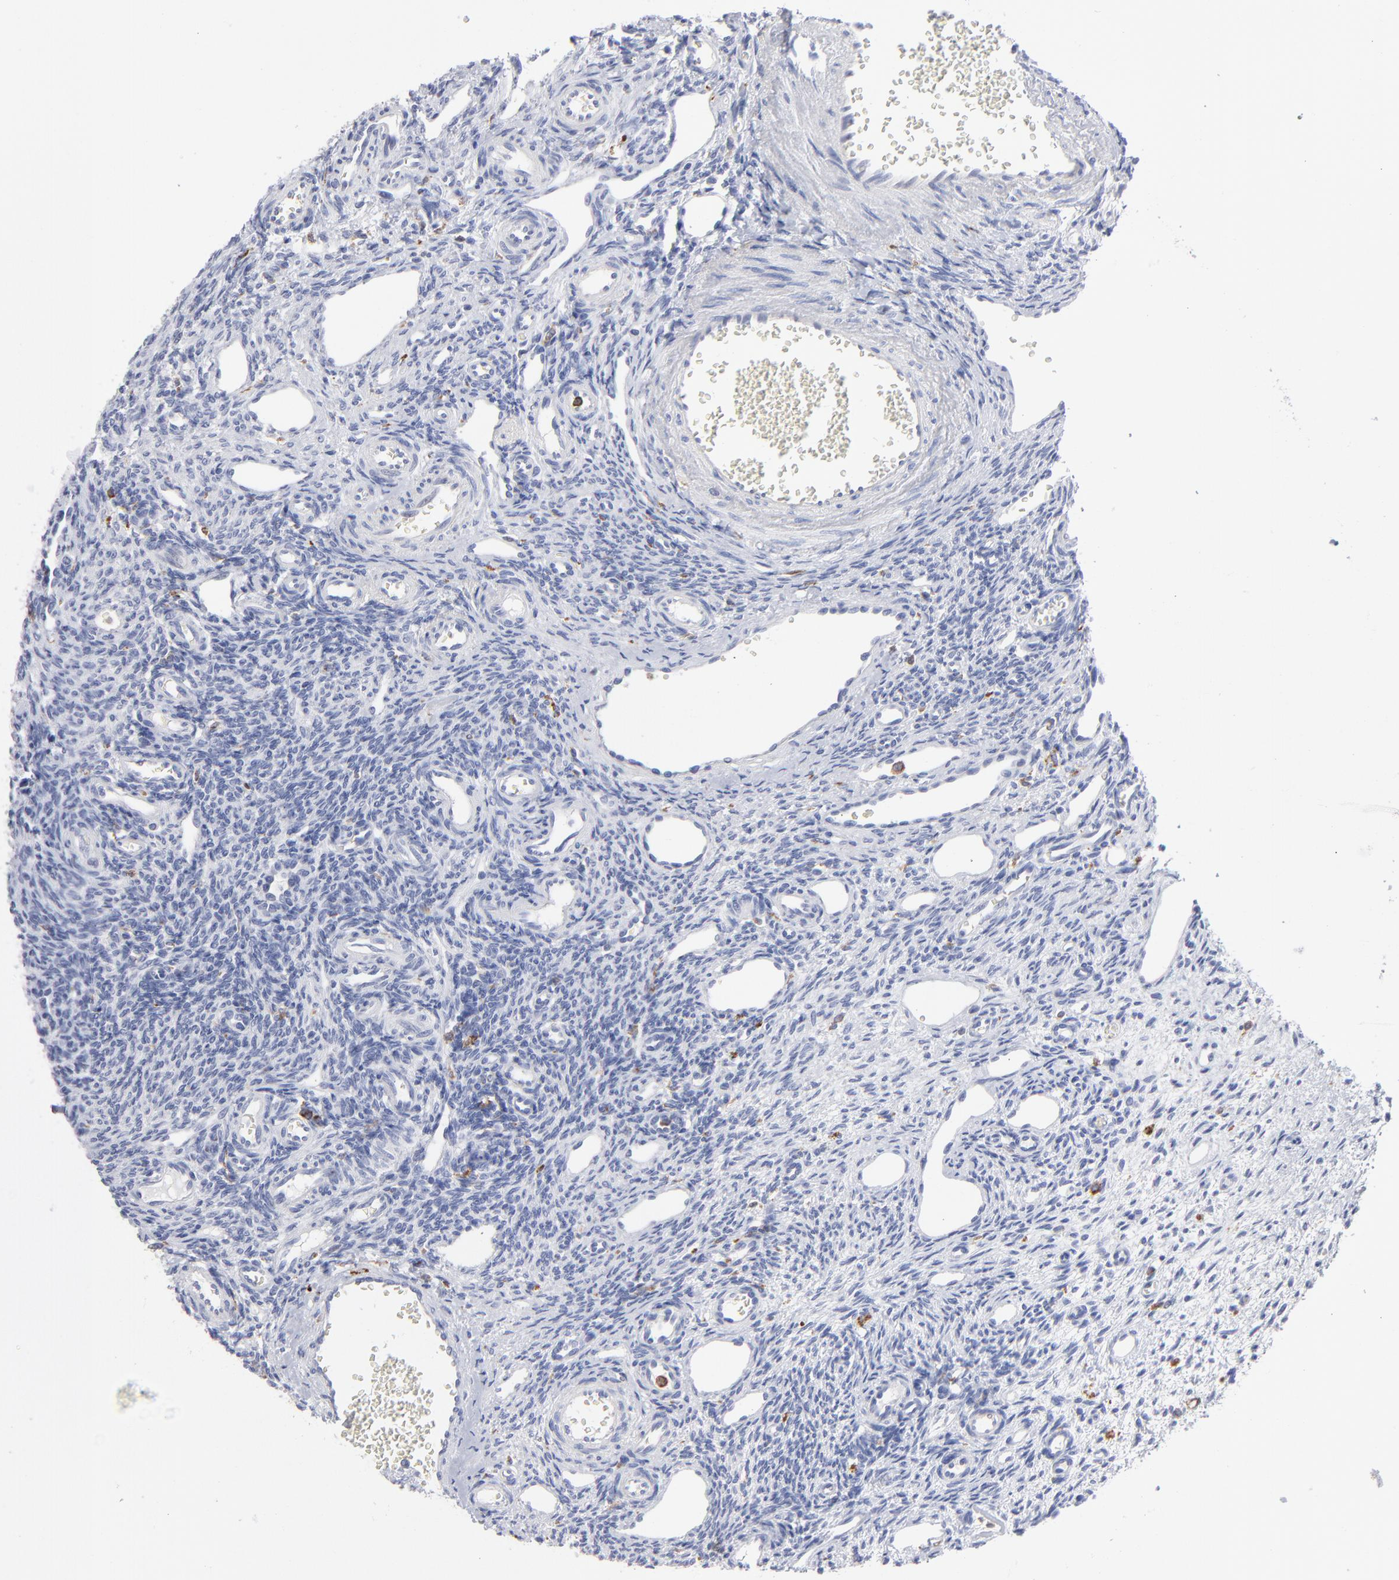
{"staining": {"intensity": "negative", "quantity": "none", "location": "none"}, "tissue": "ovary", "cell_type": "Follicle cells", "image_type": "normal", "snomed": [{"axis": "morphology", "description": "Normal tissue, NOS"}, {"axis": "topography", "description": "Ovary"}], "caption": "Immunohistochemistry (IHC) micrograph of unremarkable ovary: human ovary stained with DAB (3,3'-diaminobenzidine) exhibits no significant protein positivity in follicle cells. (Brightfield microscopy of DAB immunohistochemistry at high magnification).", "gene": "CD180", "patient": {"sex": "female", "age": 33}}